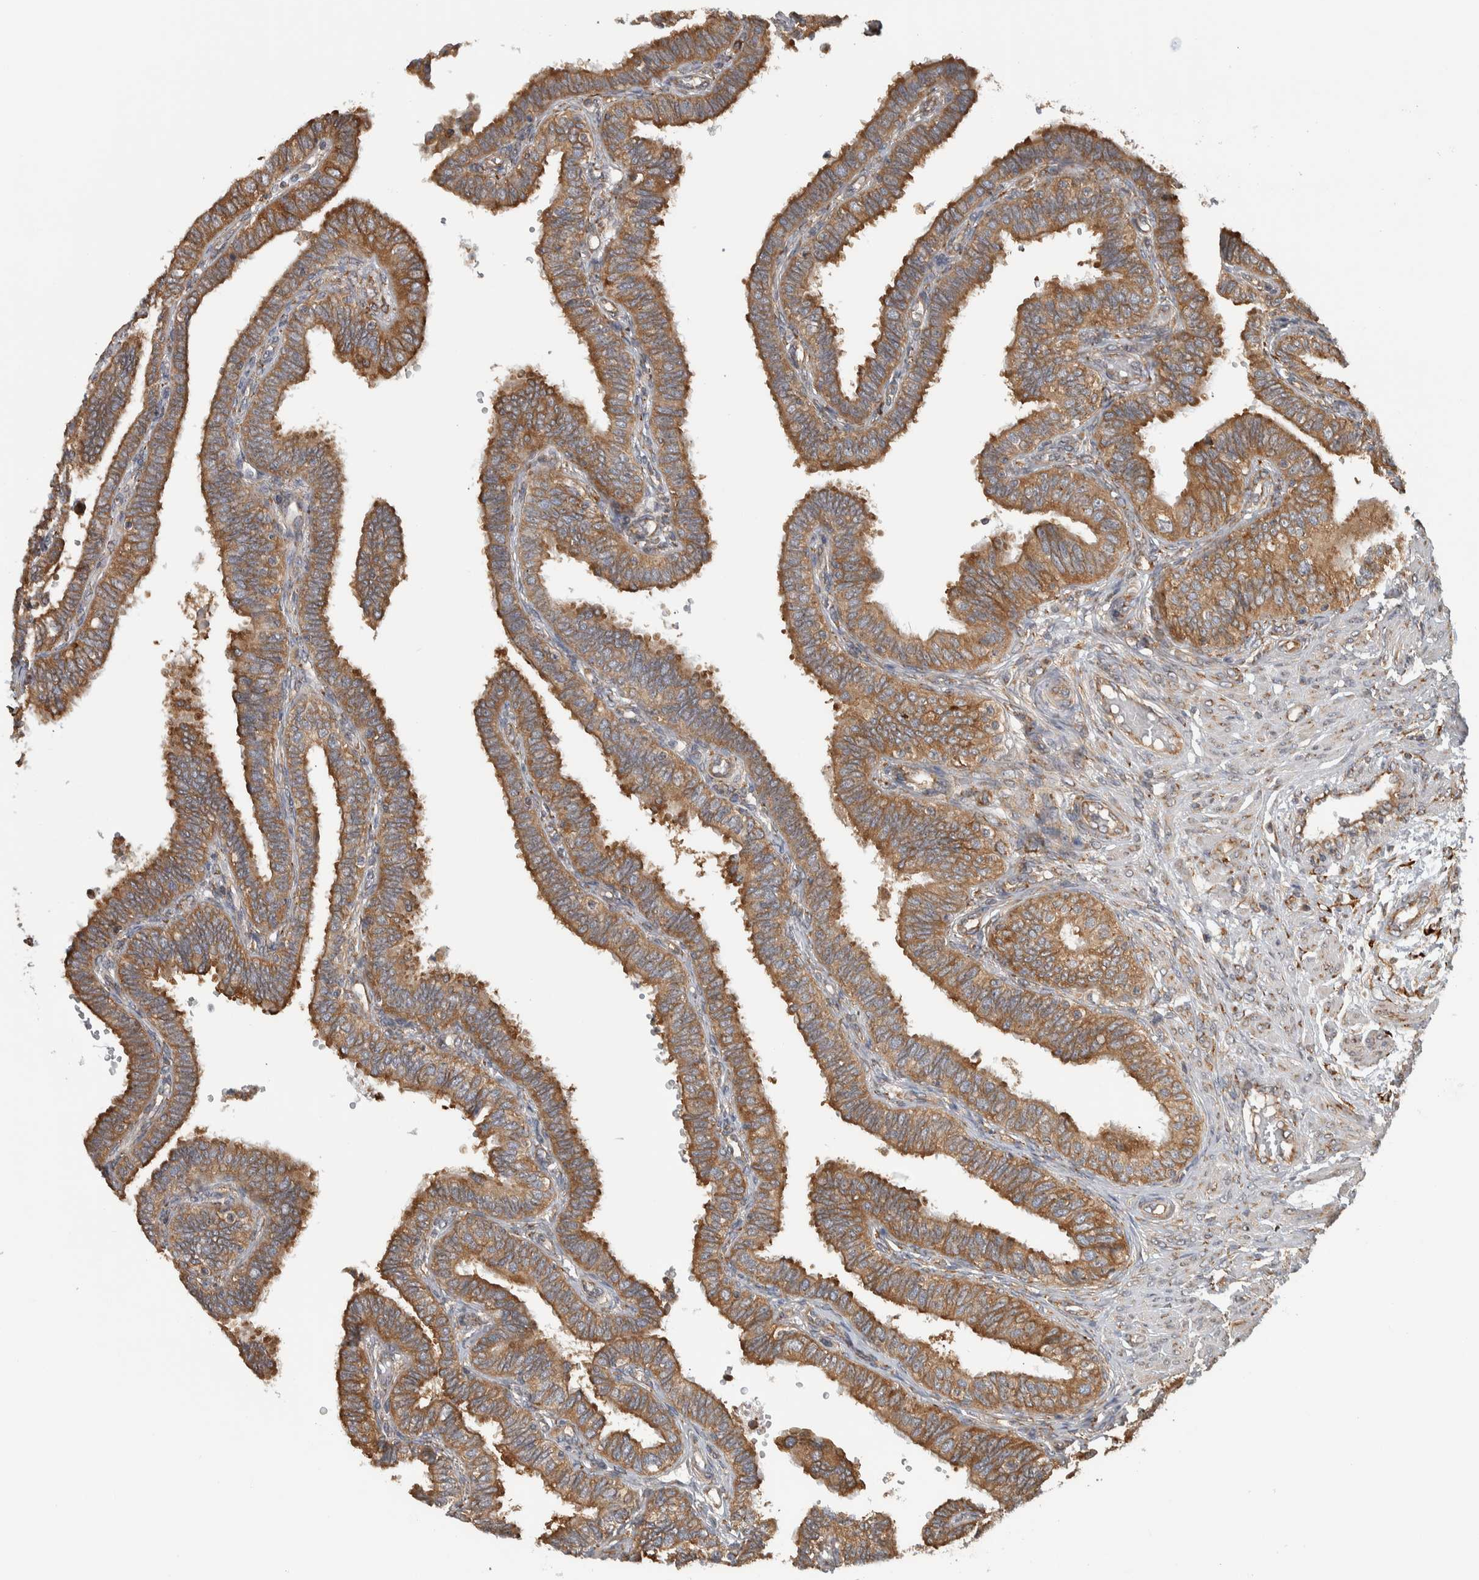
{"staining": {"intensity": "moderate", "quantity": ">75%", "location": "cytoplasmic/membranous"}, "tissue": "fallopian tube", "cell_type": "Glandular cells", "image_type": "normal", "snomed": [{"axis": "morphology", "description": "Normal tissue, NOS"}, {"axis": "topography", "description": "Fallopian tube"}, {"axis": "topography", "description": "Placenta"}], "caption": "An IHC photomicrograph of normal tissue is shown. Protein staining in brown labels moderate cytoplasmic/membranous positivity in fallopian tube within glandular cells. The staining was performed using DAB (3,3'-diaminobenzidine) to visualize the protein expression in brown, while the nuclei were stained in blue with hematoxylin (Magnification: 20x).", "gene": "EIF3H", "patient": {"sex": "female", "age": 34}}